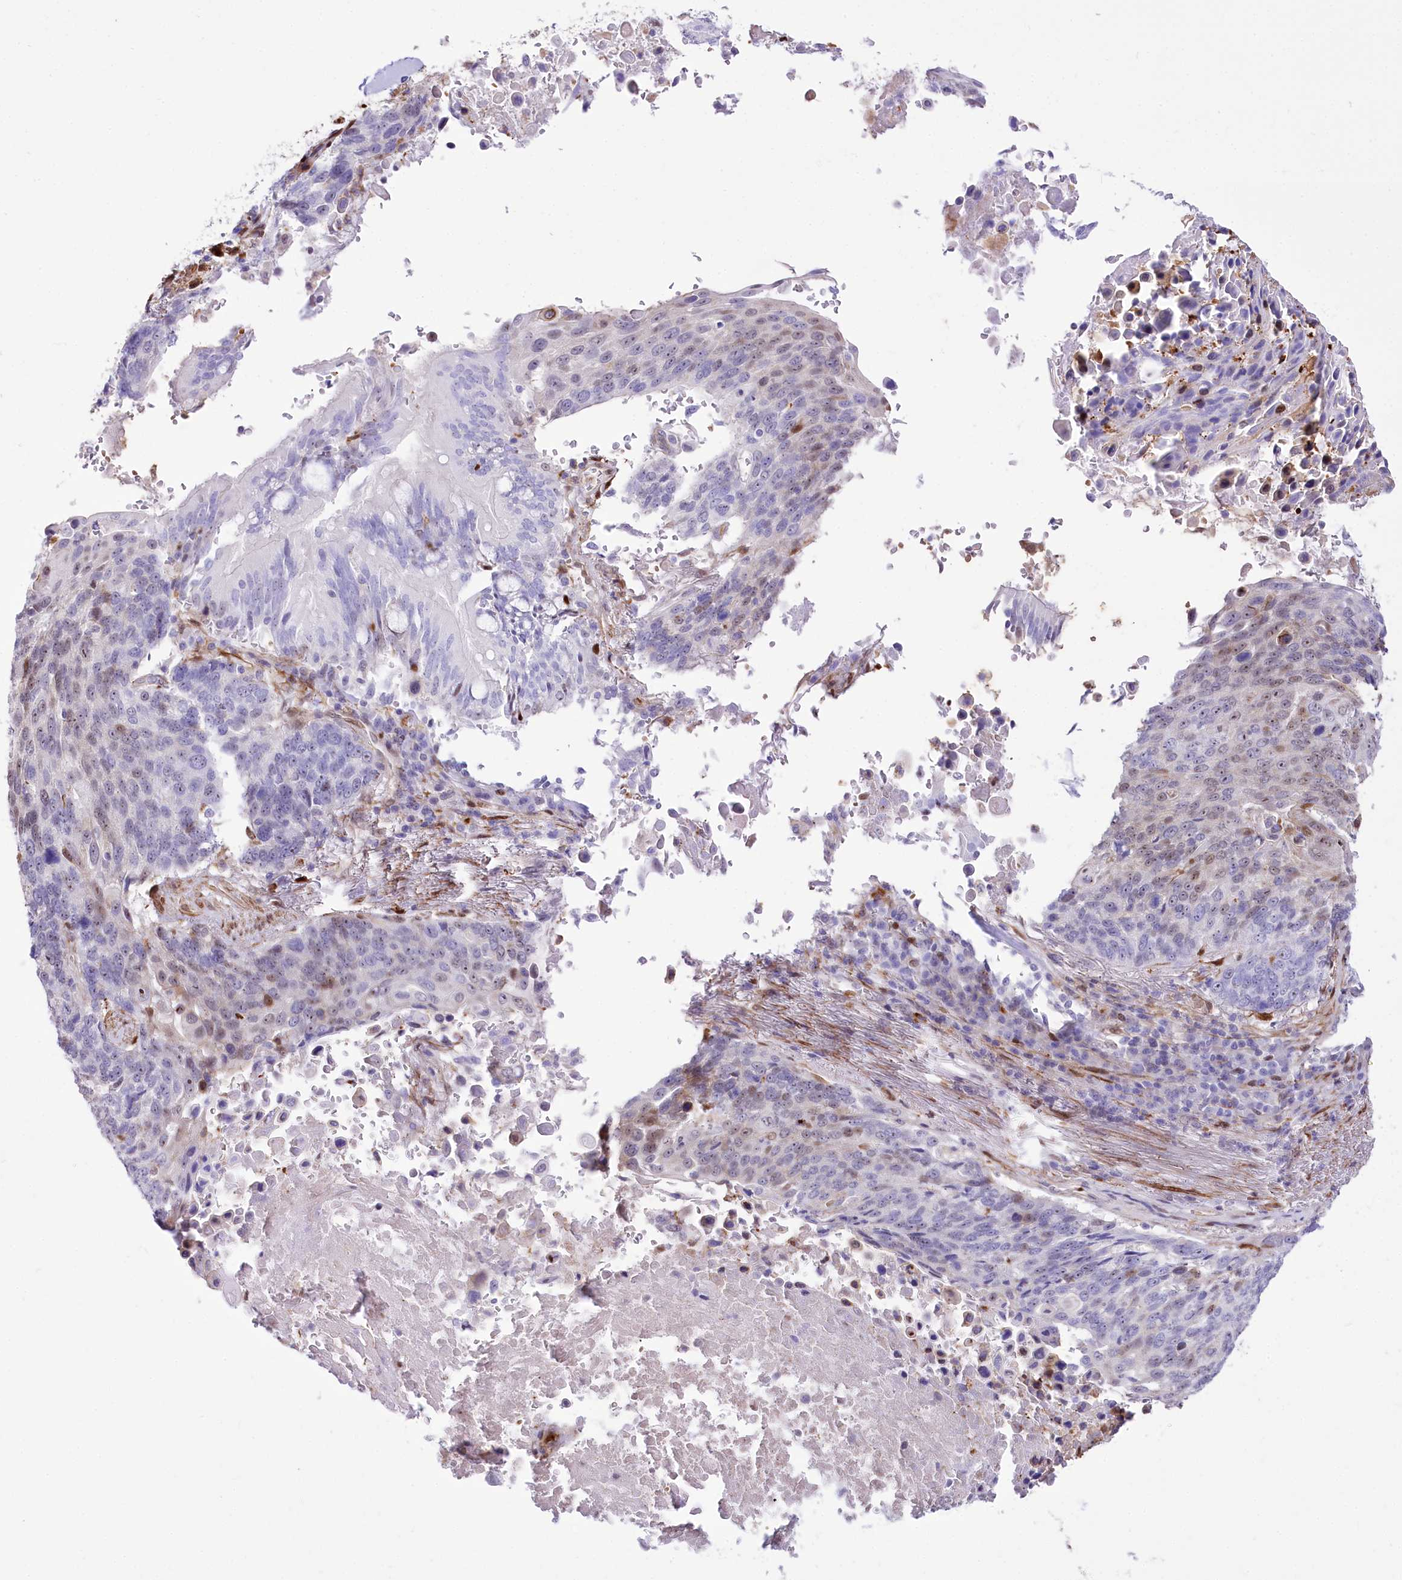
{"staining": {"intensity": "moderate", "quantity": "<25%", "location": "cytoplasmic/membranous,nuclear"}, "tissue": "lung cancer", "cell_type": "Tumor cells", "image_type": "cancer", "snomed": [{"axis": "morphology", "description": "Squamous cell carcinoma, NOS"}, {"axis": "topography", "description": "Lung"}], "caption": "A high-resolution photomicrograph shows IHC staining of lung squamous cell carcinoma, which demonstrates moderate cytoplasmic/membranous and nuclear positivity in approximately <25% of tumor cells.", "gene": "PTMS", "patient": {"sex": "male", "age": 66}}